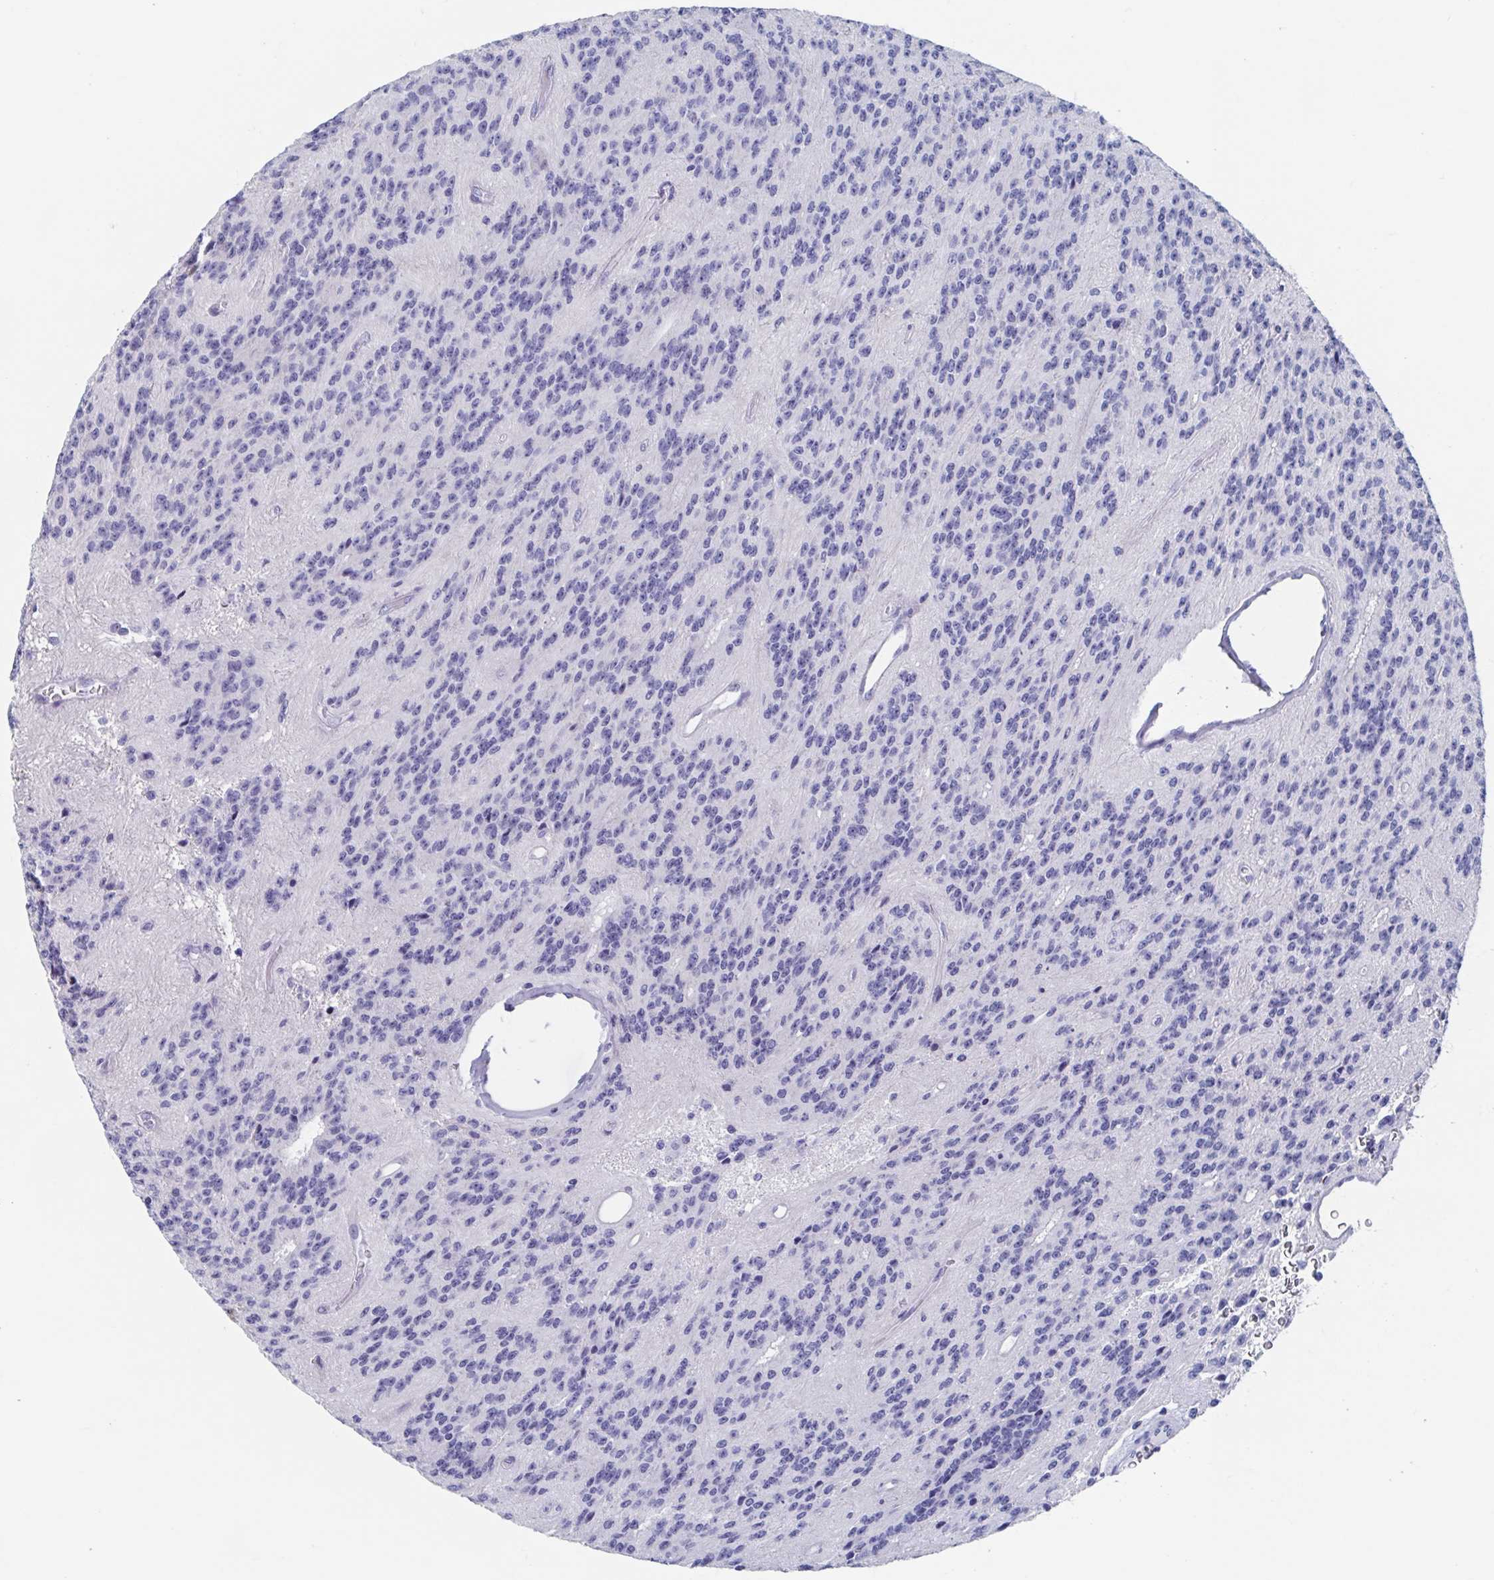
{"staining": {"intensity": "negative", "quantity": "none", "location": "none"}, "tissue": "glioma", "cell_type": "Tumor cells", "image_type": "cancer", "snomed": [{"axis": "morphology", "description": "Glioma, malignant, Low grade"}, {"axis": "topography", "description": "Brain"}], "caption": "Photomicrograph shows no significant protein staining in tumor cells of malignant glioma (low-grade).", "gene": "SHCBP1L", "patient": {"sex": "male", "age": 31}}